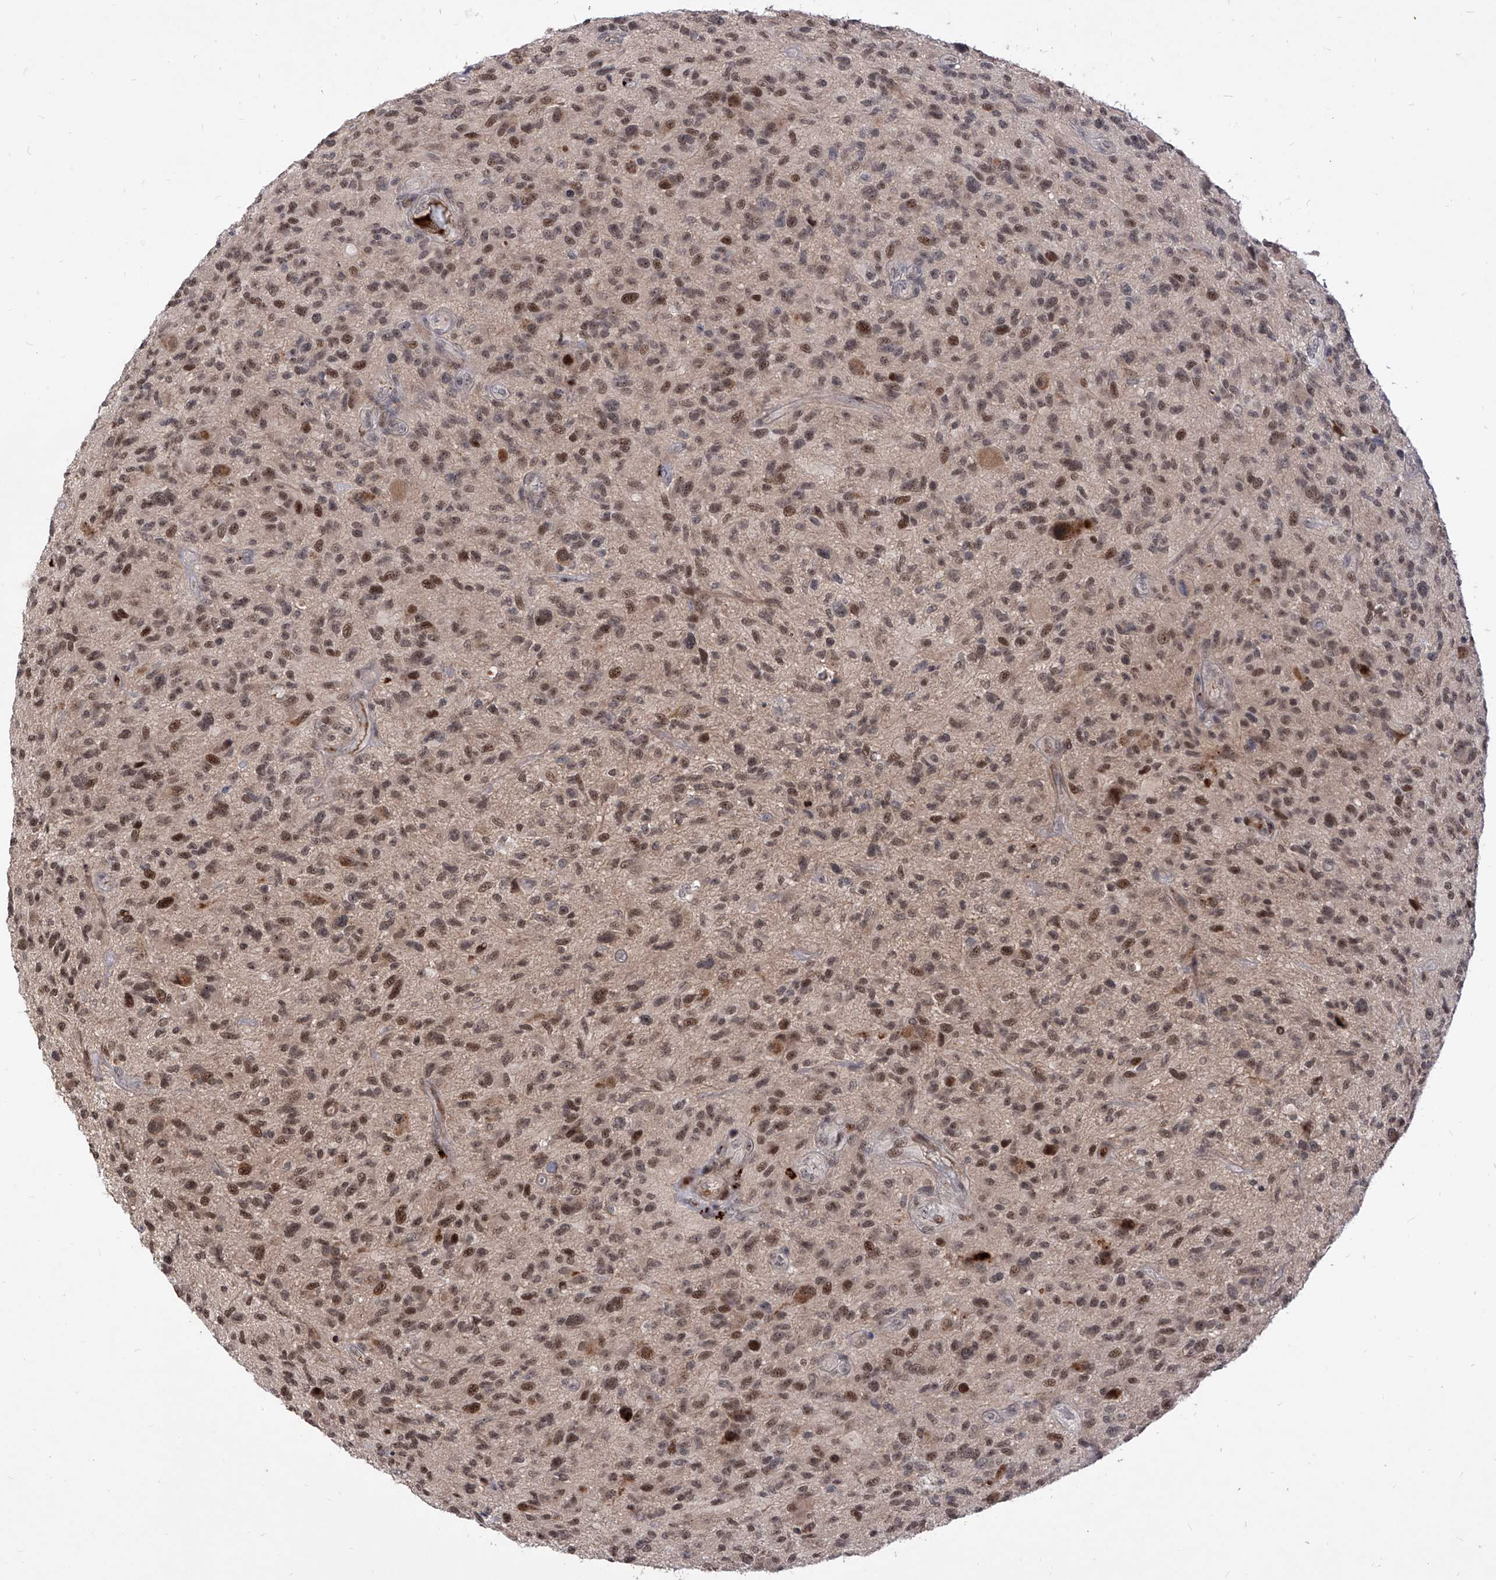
{"staining": {"intensity": "moderate", "quantity": ">75%", "location": "nuclear"}, "tissue": "glioma", "cell_type": "Tumor cells", "image_type": "cancer", "snomed": [{"axis": "morphology", "description": "Glioma, malignant, High grade"}, {"axis": "topography", "description": "Brain"}], "caption": "Glioma stained with DAB (3,3'-diaminobenzidine) IHC shows medium levels of moderate nuclear positivity in approximately >75% of tumor cells.", "gene": "LGR4", "patient": {"sex": "male", "age": 47}}